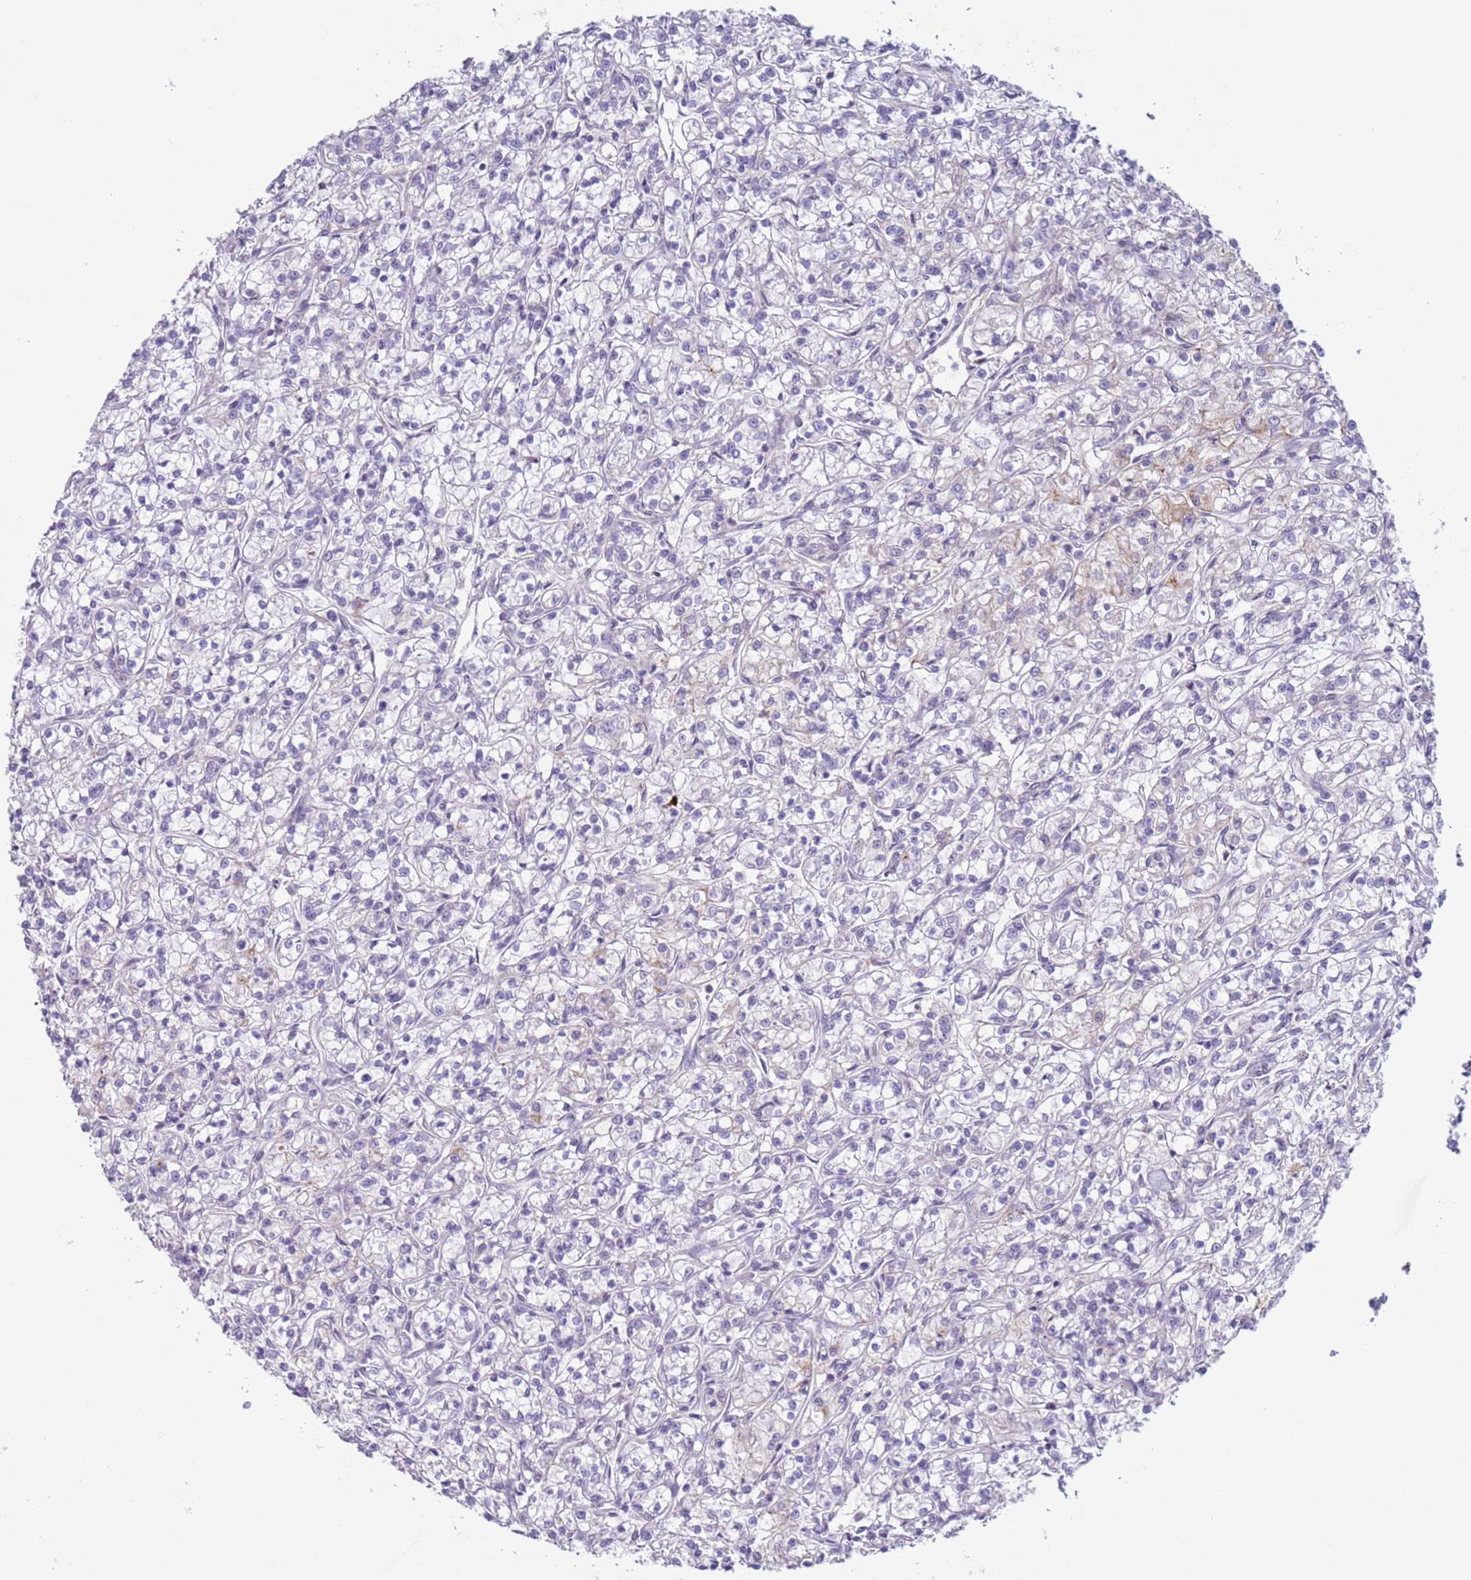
{"staining": {"intensity": "negative", "quantity": "none", "location": "none"}, "tissue": "renal cancer", "cell_type": "Tumor cells", "image_type": "cancer", "snomed": [{"axis": "morphology", "description": "Adenocarcinoma, NOS"}, {"axis": "topography", "description": "Kidney"}], "caption": "Immunohistochemistry histopathology image of neoplastic tissue: renal cancer stained with DAB (3,3'-diaminobenzidine) reveals no significant protein expression in tumor cells. (Stains: DAB immunohistochemistry (IHC) with hematoxylin counter stain, Microscopy: brightfield microscopy at high magnification).", "gene": "NPAP1", "patient": {"sex": "female", "age": 59}}